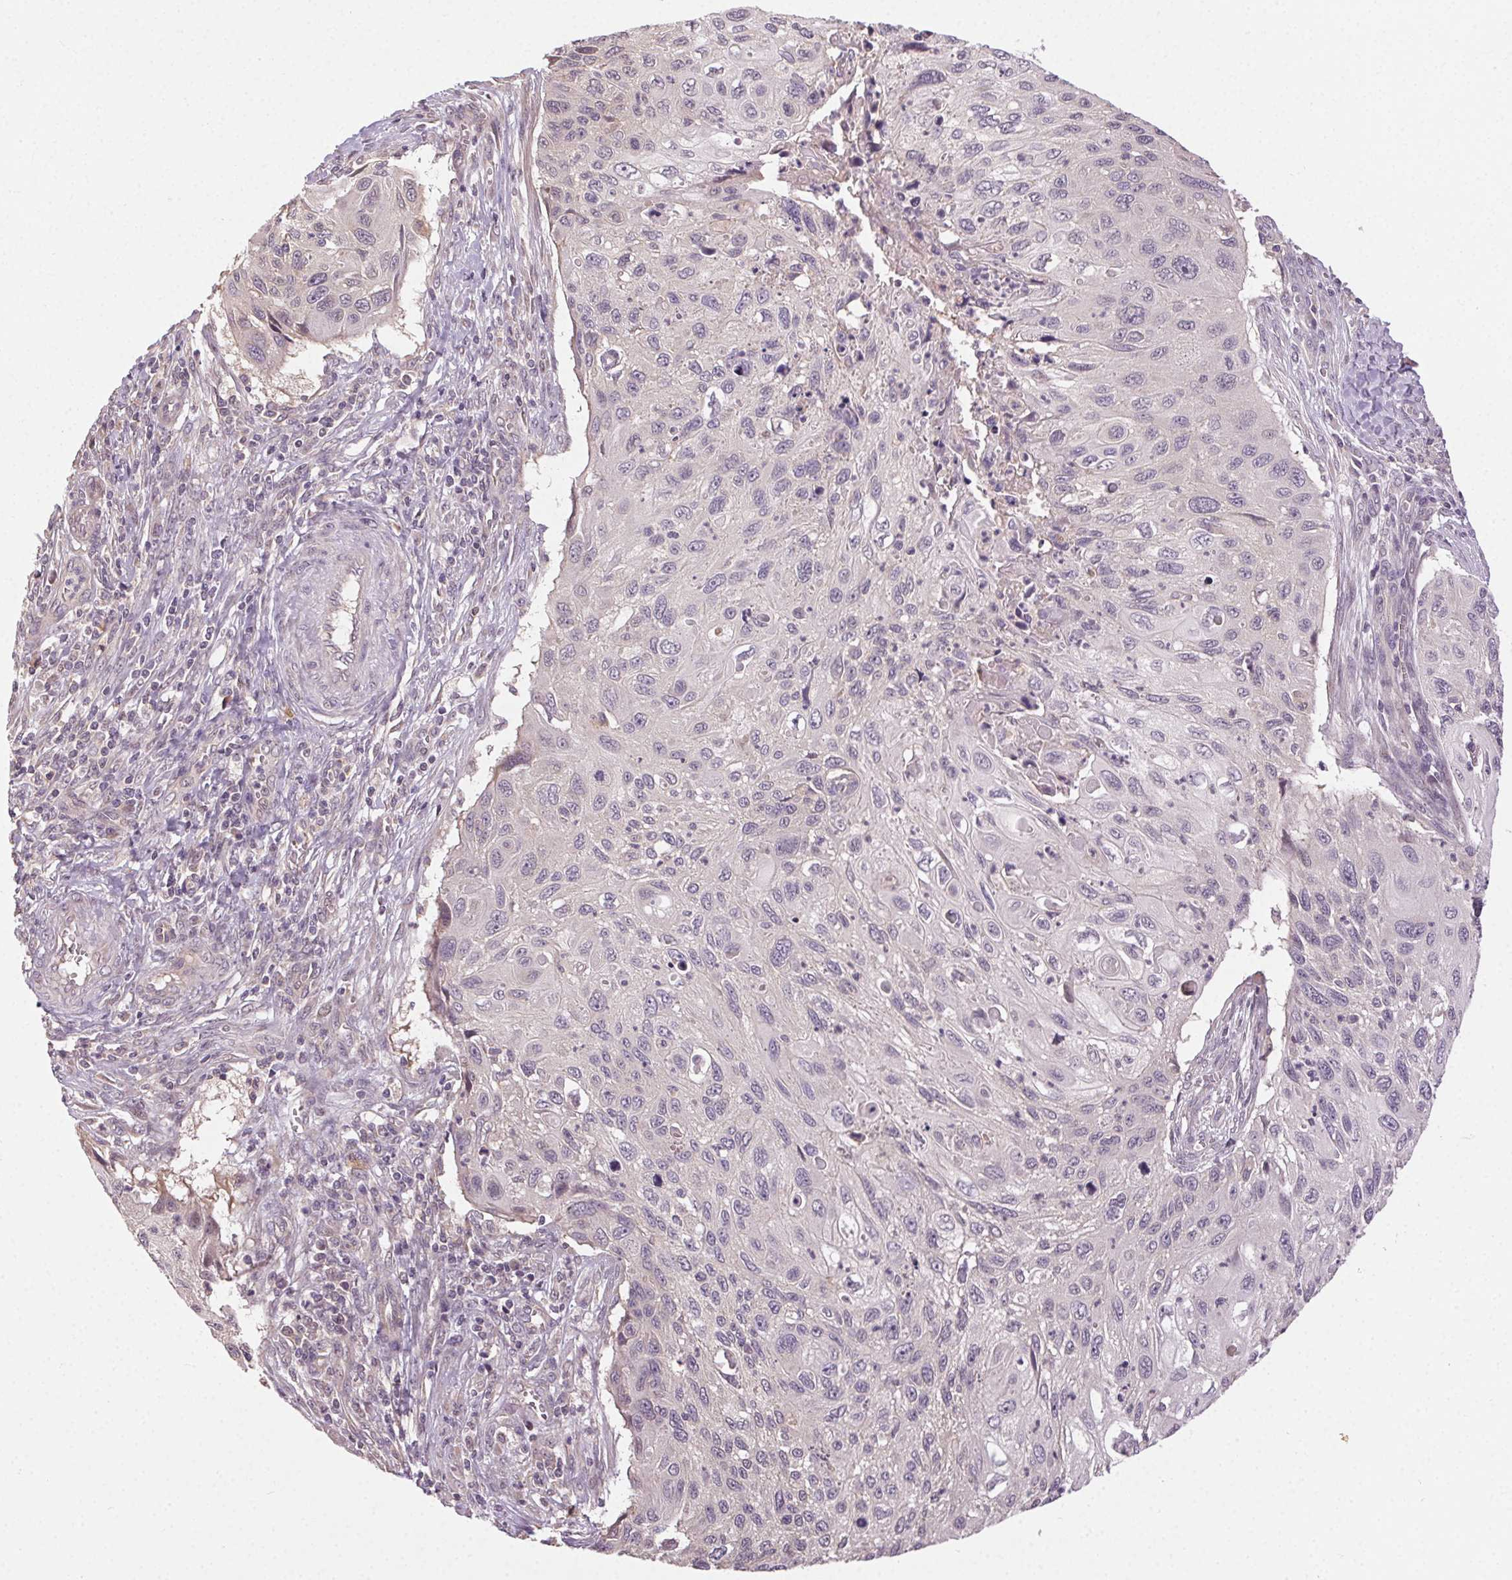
{"staining": {"intensity": "negative", "quantity": "none", "location": "none"}, "tissue": "cervical cancer", "cell_type": "Tumor cells", "image_type": "cancer", "snomed": [{"axis": "morphology", "description": "Squamous cell carcinoma, NOS"}, {"axis": "topography", "description": "Cervix"}], "caption": "Tumor cells show no significant protein expression in squamous cell carcinoma (cervical).", "gene": "ATP1B3", "patient": {"sex": "female", "age": 70}}